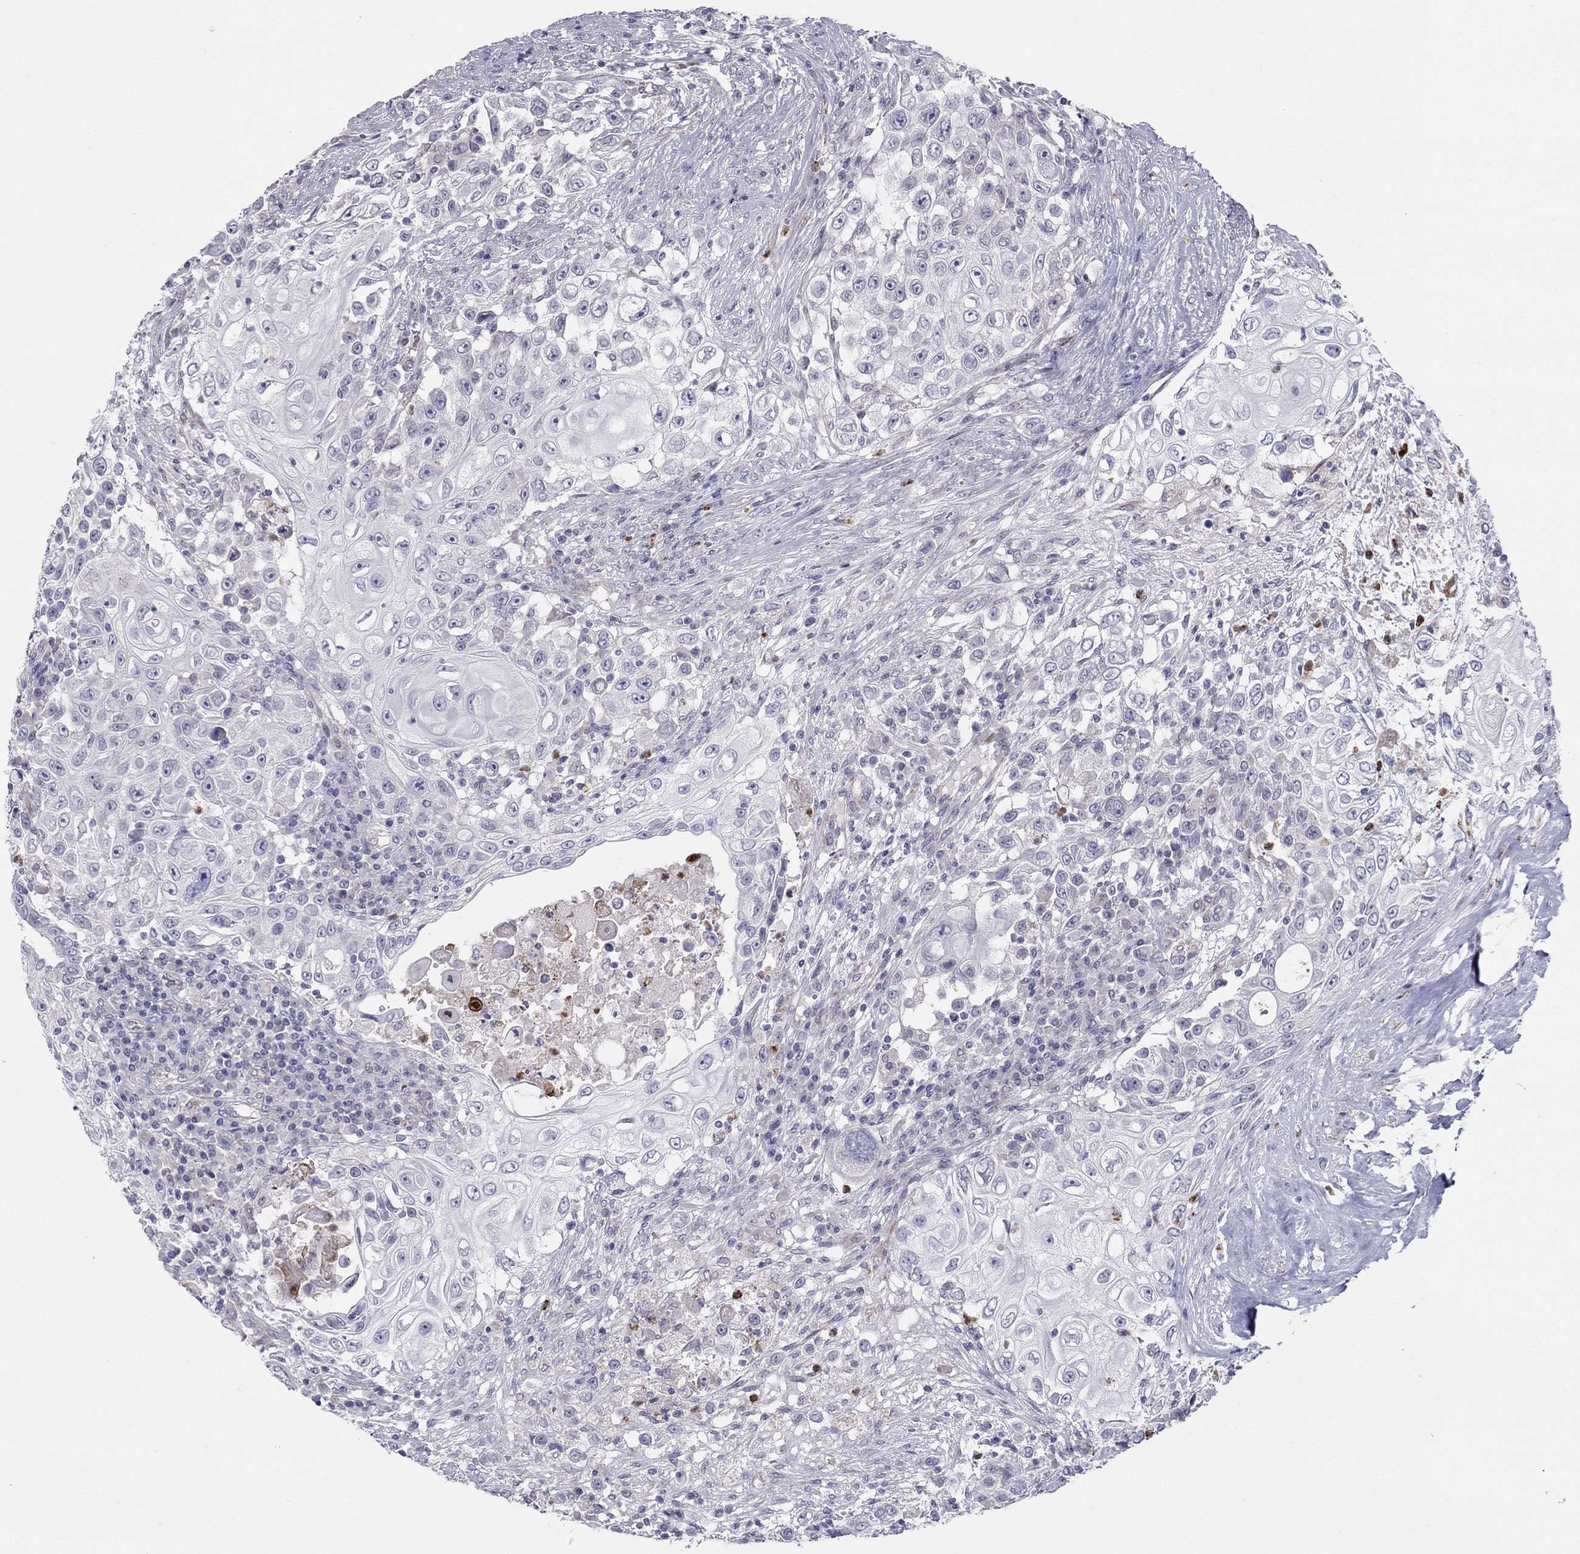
{"staining": {"intensity": "negative", "quantity": "none", "location": "none"}, "tissue": "urothelial cancer", "cell_type": "Tumor cells", "image_type": "cancer", "snomed": [{"axis": "morphology", "description": "Urothelial carcinoma, High grade"}, {"axis": "topography", "description": "Urinary bladder"}], "caption": "Human high-grade urothelial carcinoma stained for a protein using immunohistochemistry (IHC) reveals no expression in tumor cells.", "gene": "SPINT4", "patient": {"sex": "female", "age": 56}}